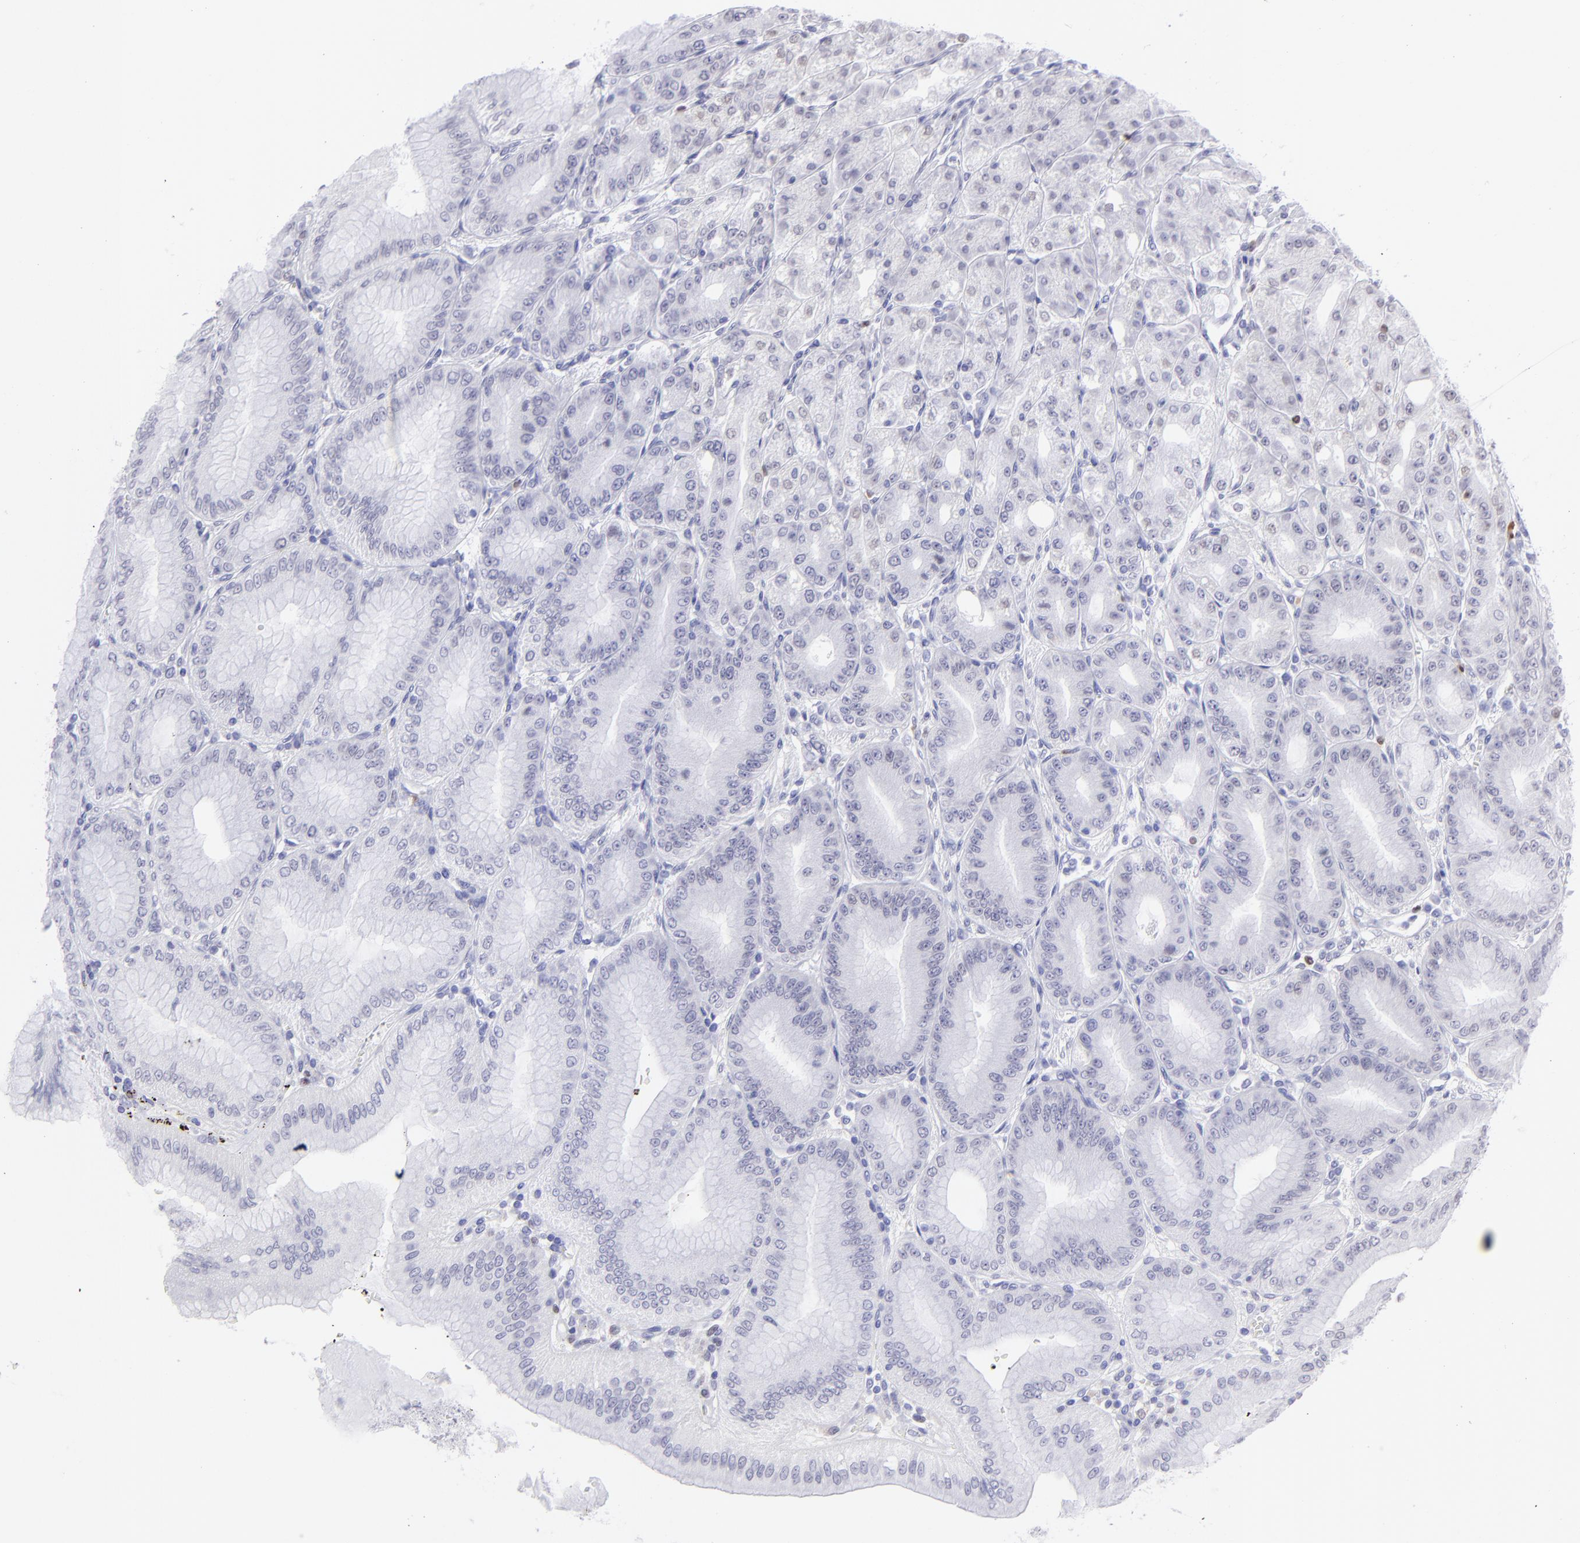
{"staining": {"intensity": "negative", "quantity": "none", "location": "none"}, "tissue": "stomach", "cell_type": "Glandular cells", "image_type": "normal", "snomed": [{"axis": "morphology", "description": "Normal tissue, NOS"}, {"axis": "topography", "description": "Stomach, lower"}], "caption": "Stomach stained for a protein using IHC reveals no staining glandular cells.", "gene": "MITF", "patient": {"sex": "male", "age": 71}}